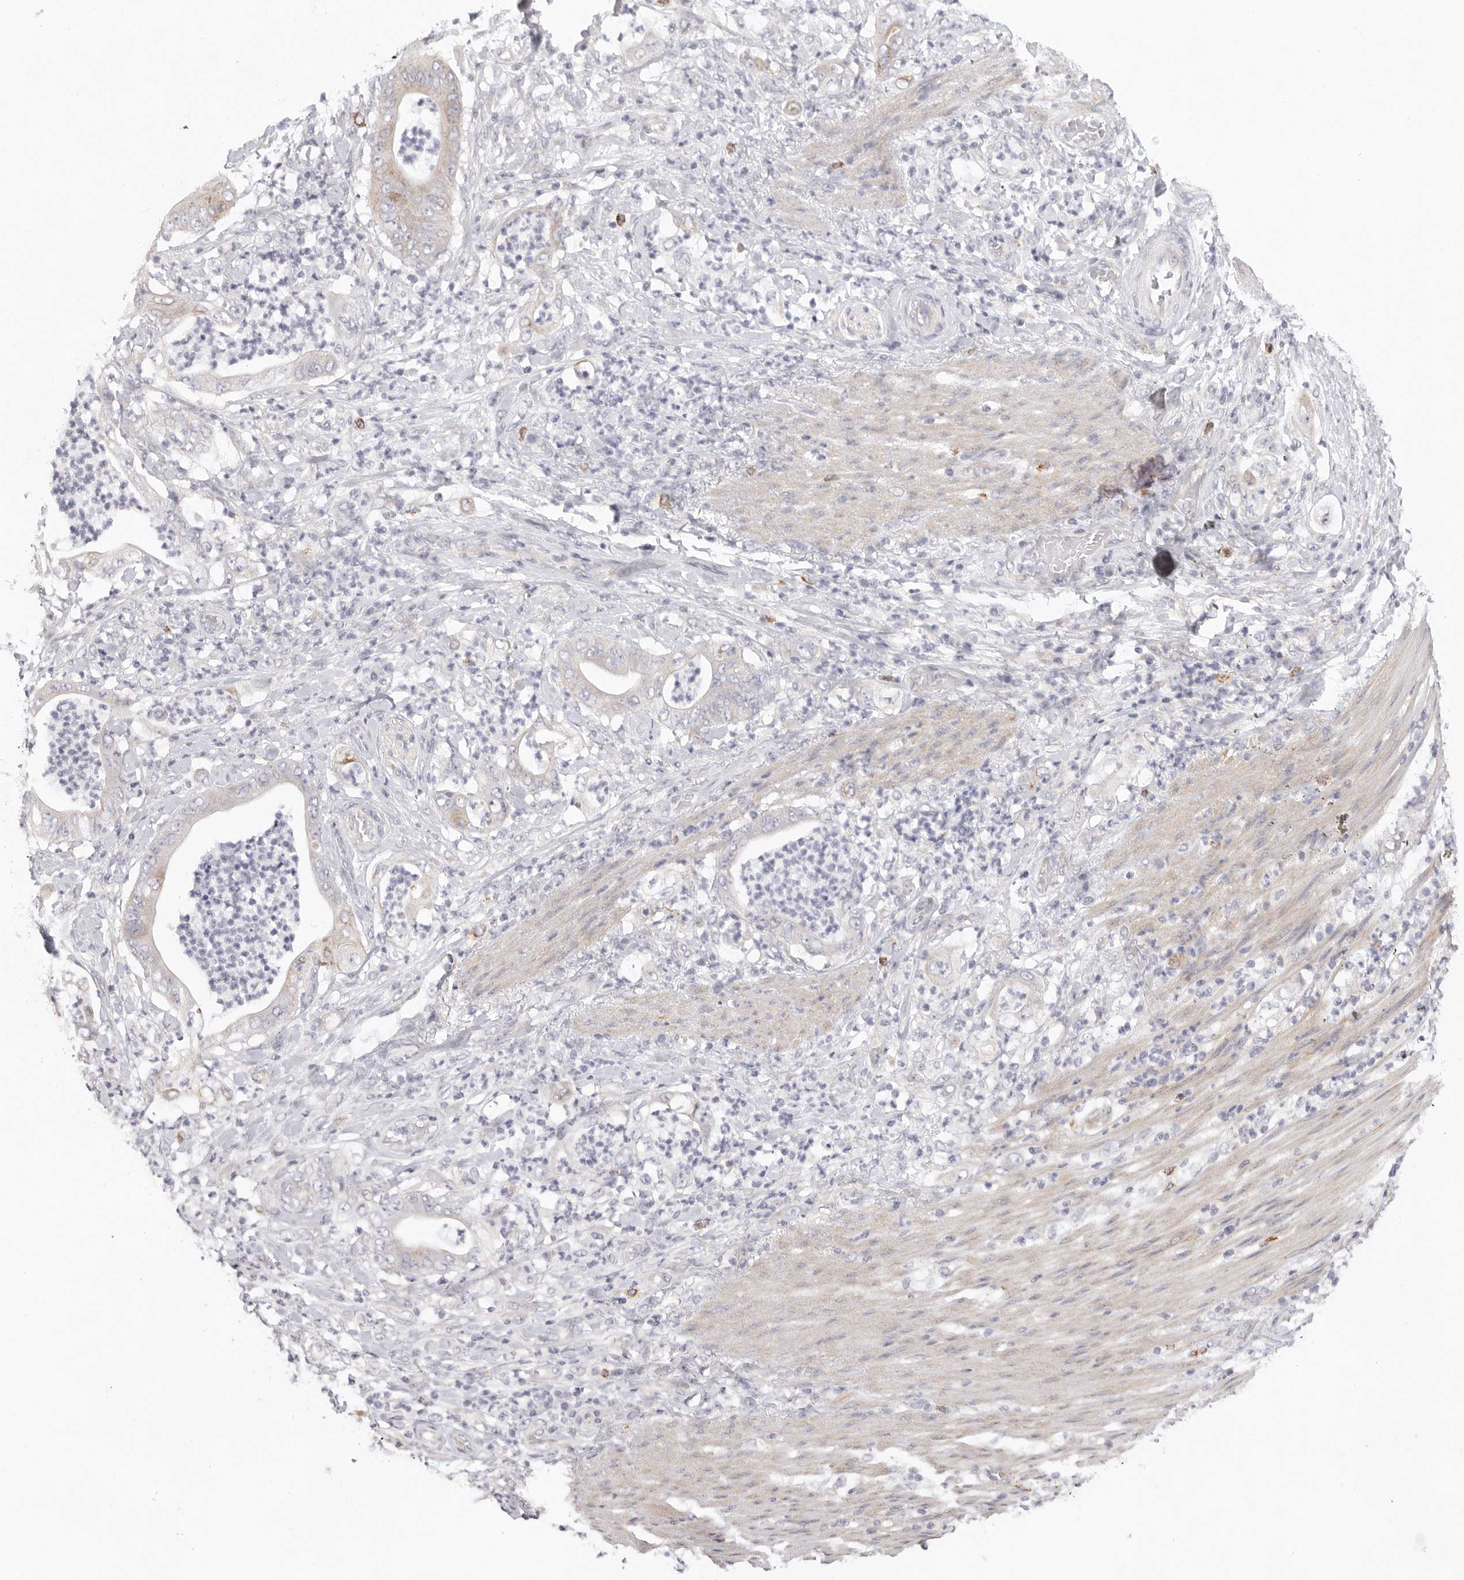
{"staining": {"intensity": "negative", "quantity": "none", "location": "none"}, "tissue": "stomach cancer", "cell_type": "Tumor cells", "image_type": "cancer", "snomed": [{"axis": "morphology", "description": "Adenocarcinoma, NOS"}, {"axis": "topography", "description": "Stomach"}], "caption": "Tumor cells are negative for brown protein staining in adenocarcinoma (stomach). Nuclei are stained in blue.", "gene": "ELP3", "patient": {"sex": "female", "age": 73}}